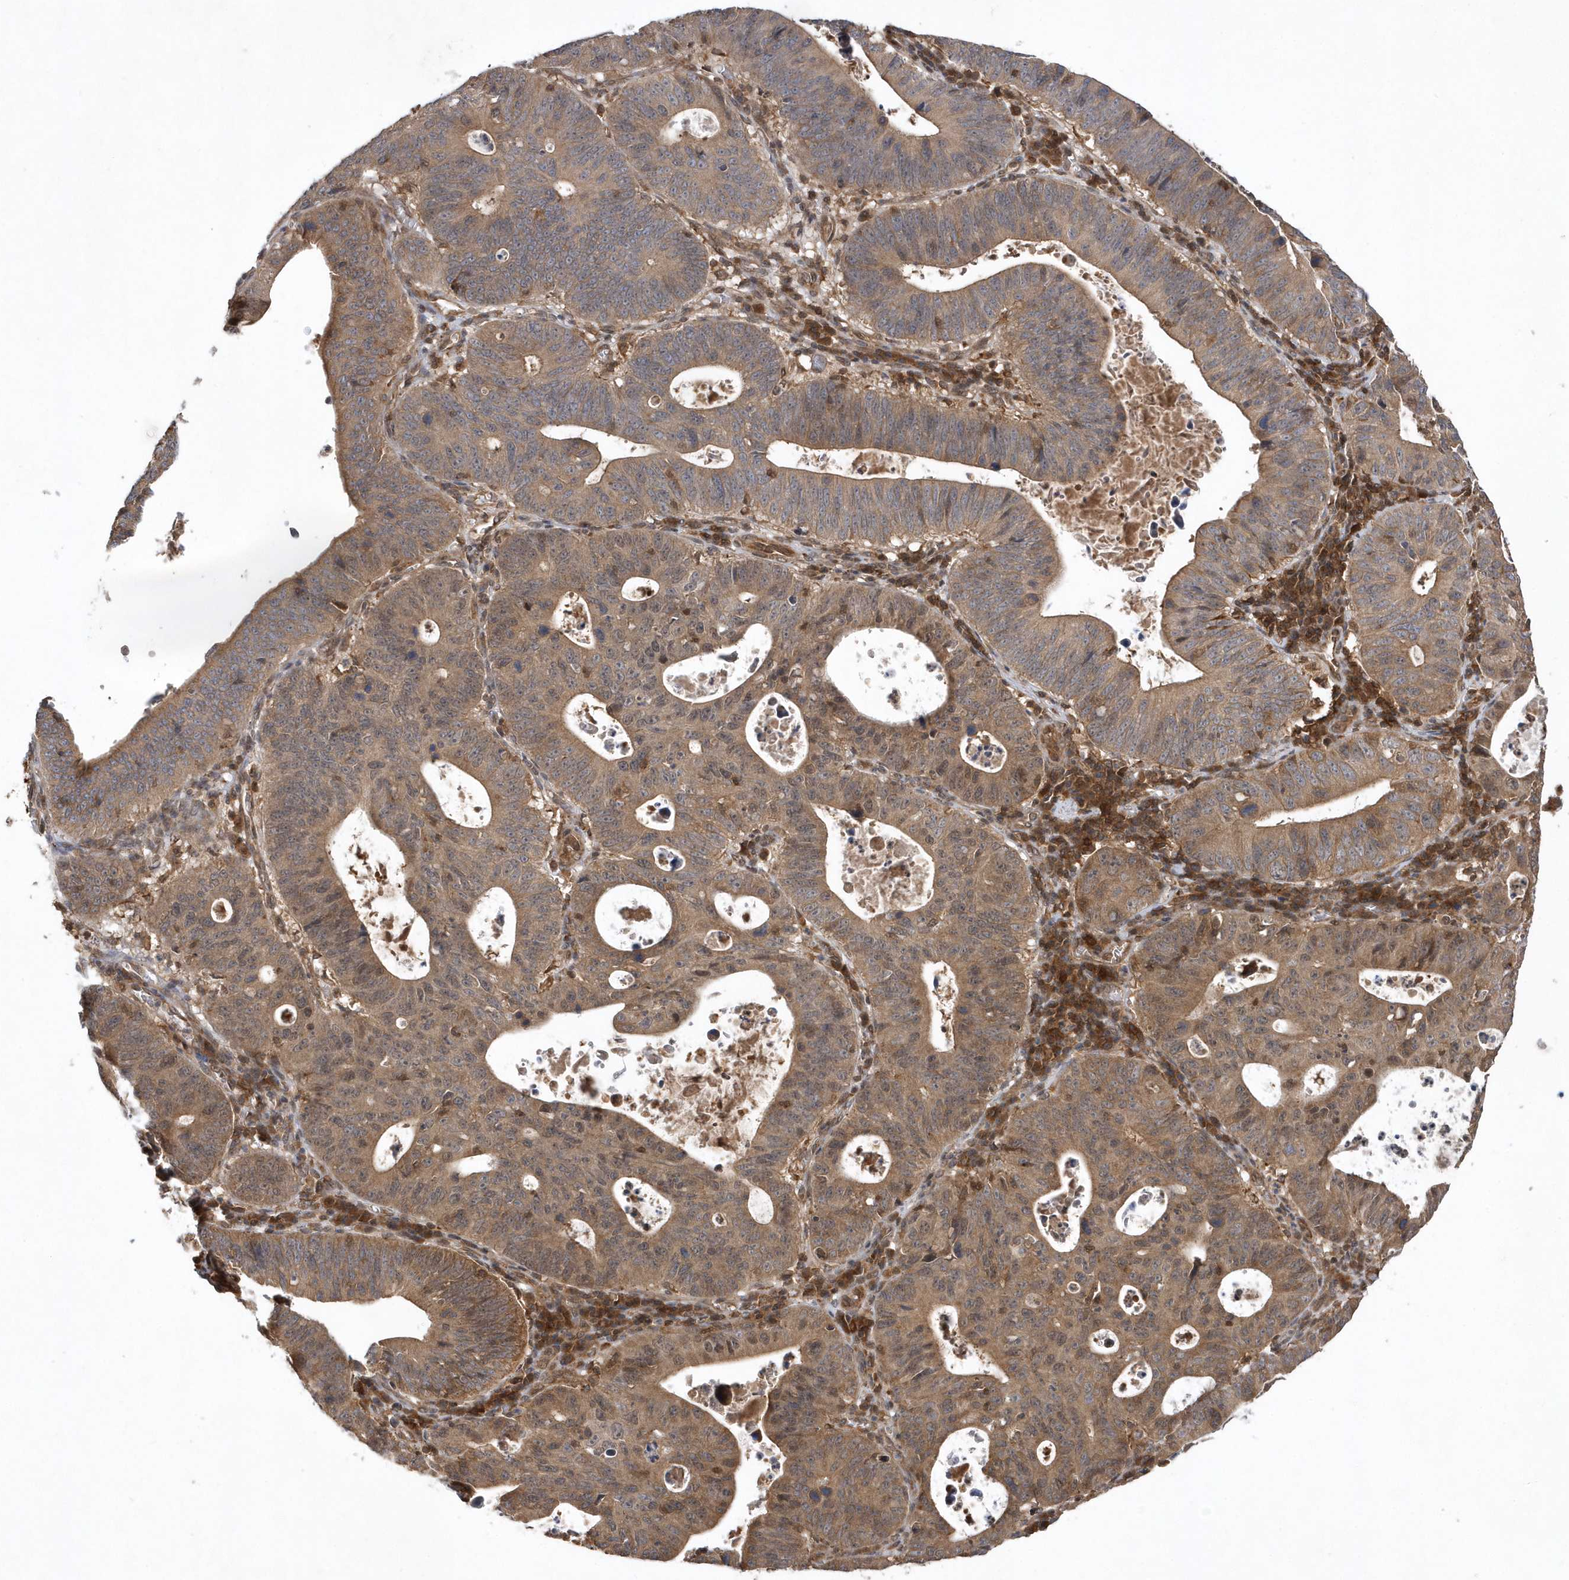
{"staining": {"intensity": "moderate", "quantity": ">75%", "location": "cytoplasmic/membranous"}, "tissue": "stomach cancer", "cell_type": "Tumor cells", "image_type": "cancer", "snomed": [{"axis": "morphology", "description": "Adenocarcinoma, NOS"}, {"axis": "topography", "description": "Stomach"}], "caption": "Immunohistochemical staining of human stomach adenocarcinoma exhibits medium levels of moderate cytoplasmic/membranous protein positivity in approximately >75% of tumor cells.", "gene": "GFM2", "patient": {"sex": "male", "age": 59}}